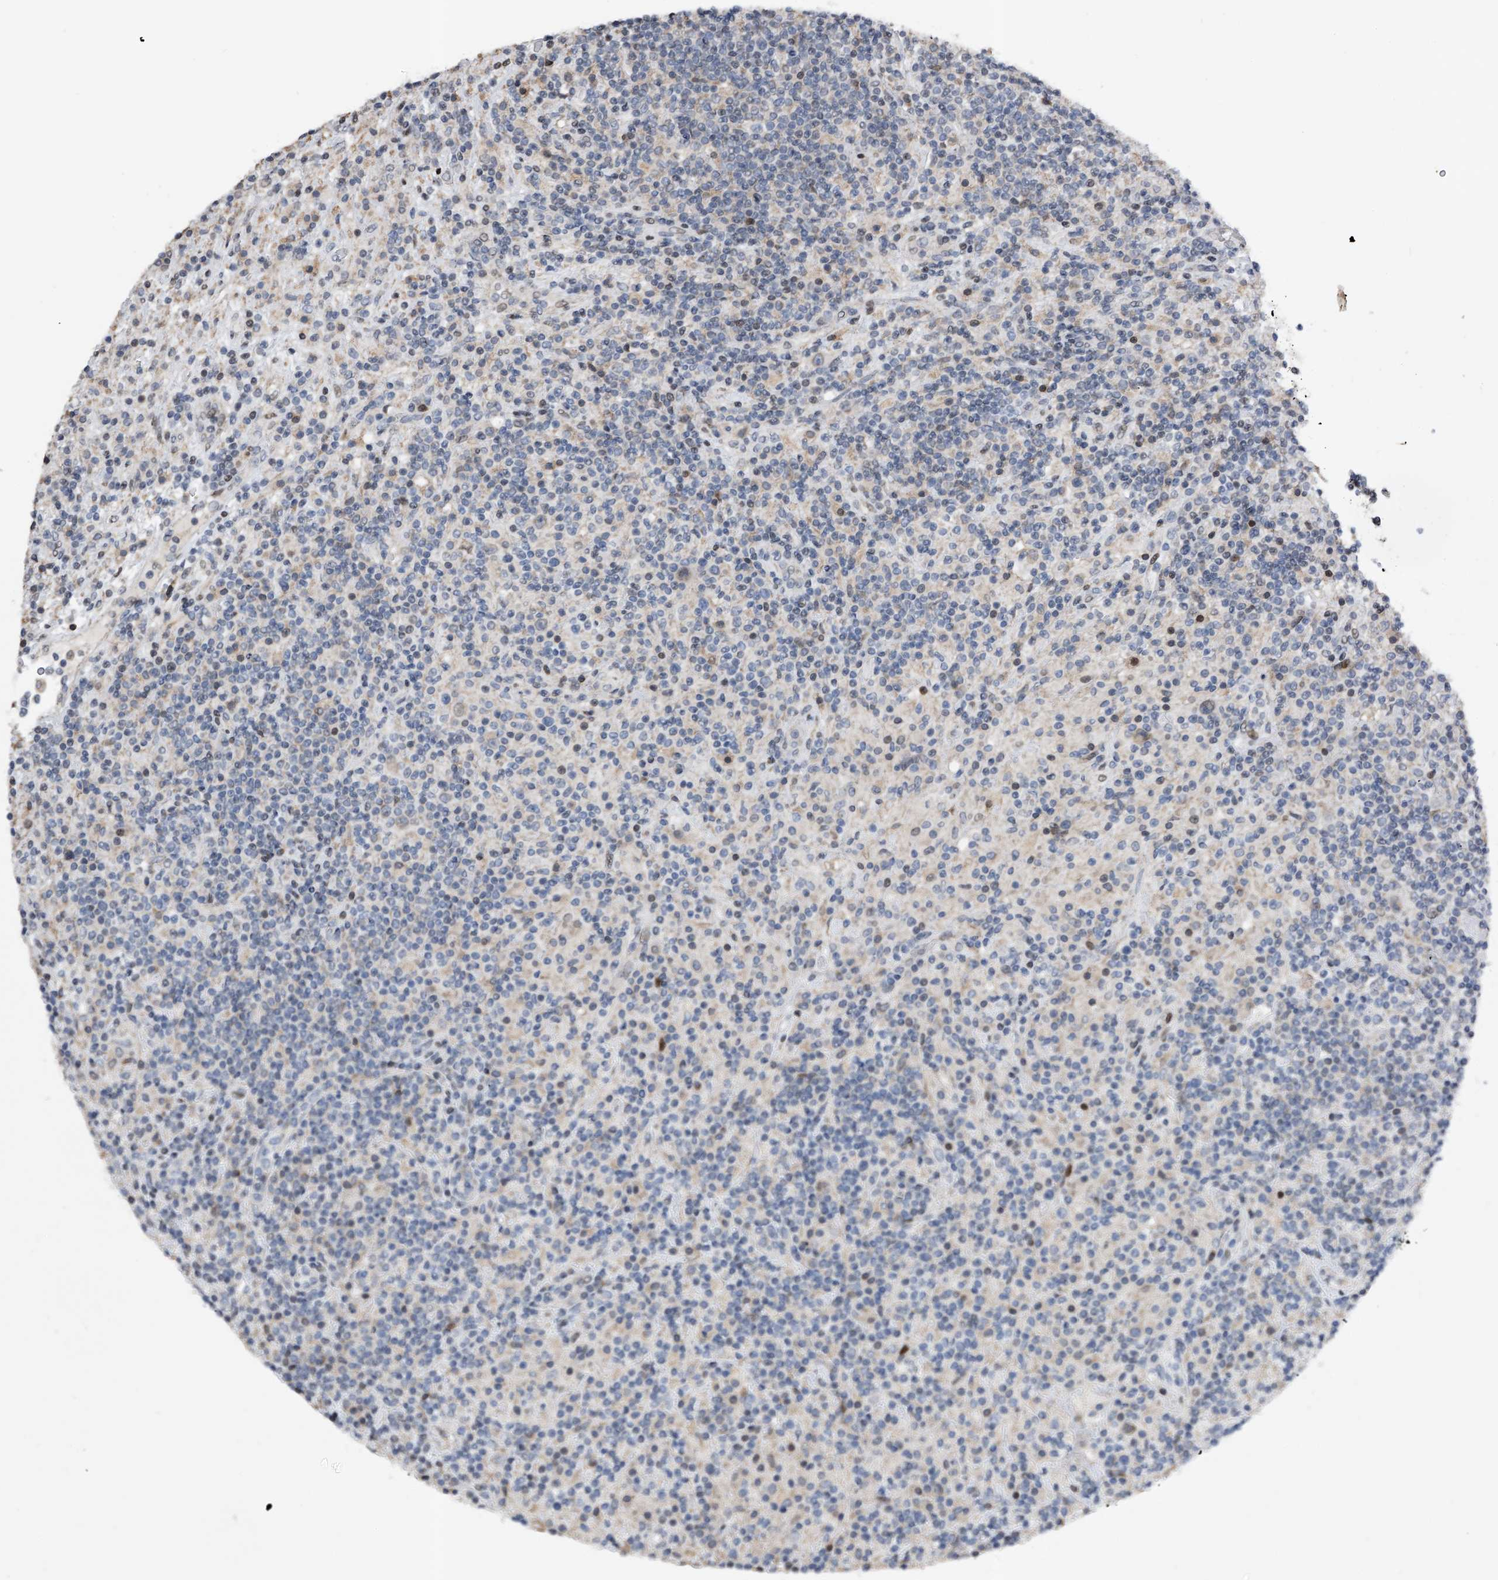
{"staining": {"intensity": "negative", "quantity": "none", "location": "none"}, "tissue": "lymphoma", "cell_type": "Tumor cells", "image_type": "cancer", "snomed": [{"axis": "morphology", "description": "Hodgkin's disease, NOS"}, {"axis": "topography", "description": "Lymph node"}], "caption": "Protein analysis of lymphoma exhibits no significant expression in tumor cells.", "gene": "RWDD2A", "patient": {"sex": "male", "age": 70}}